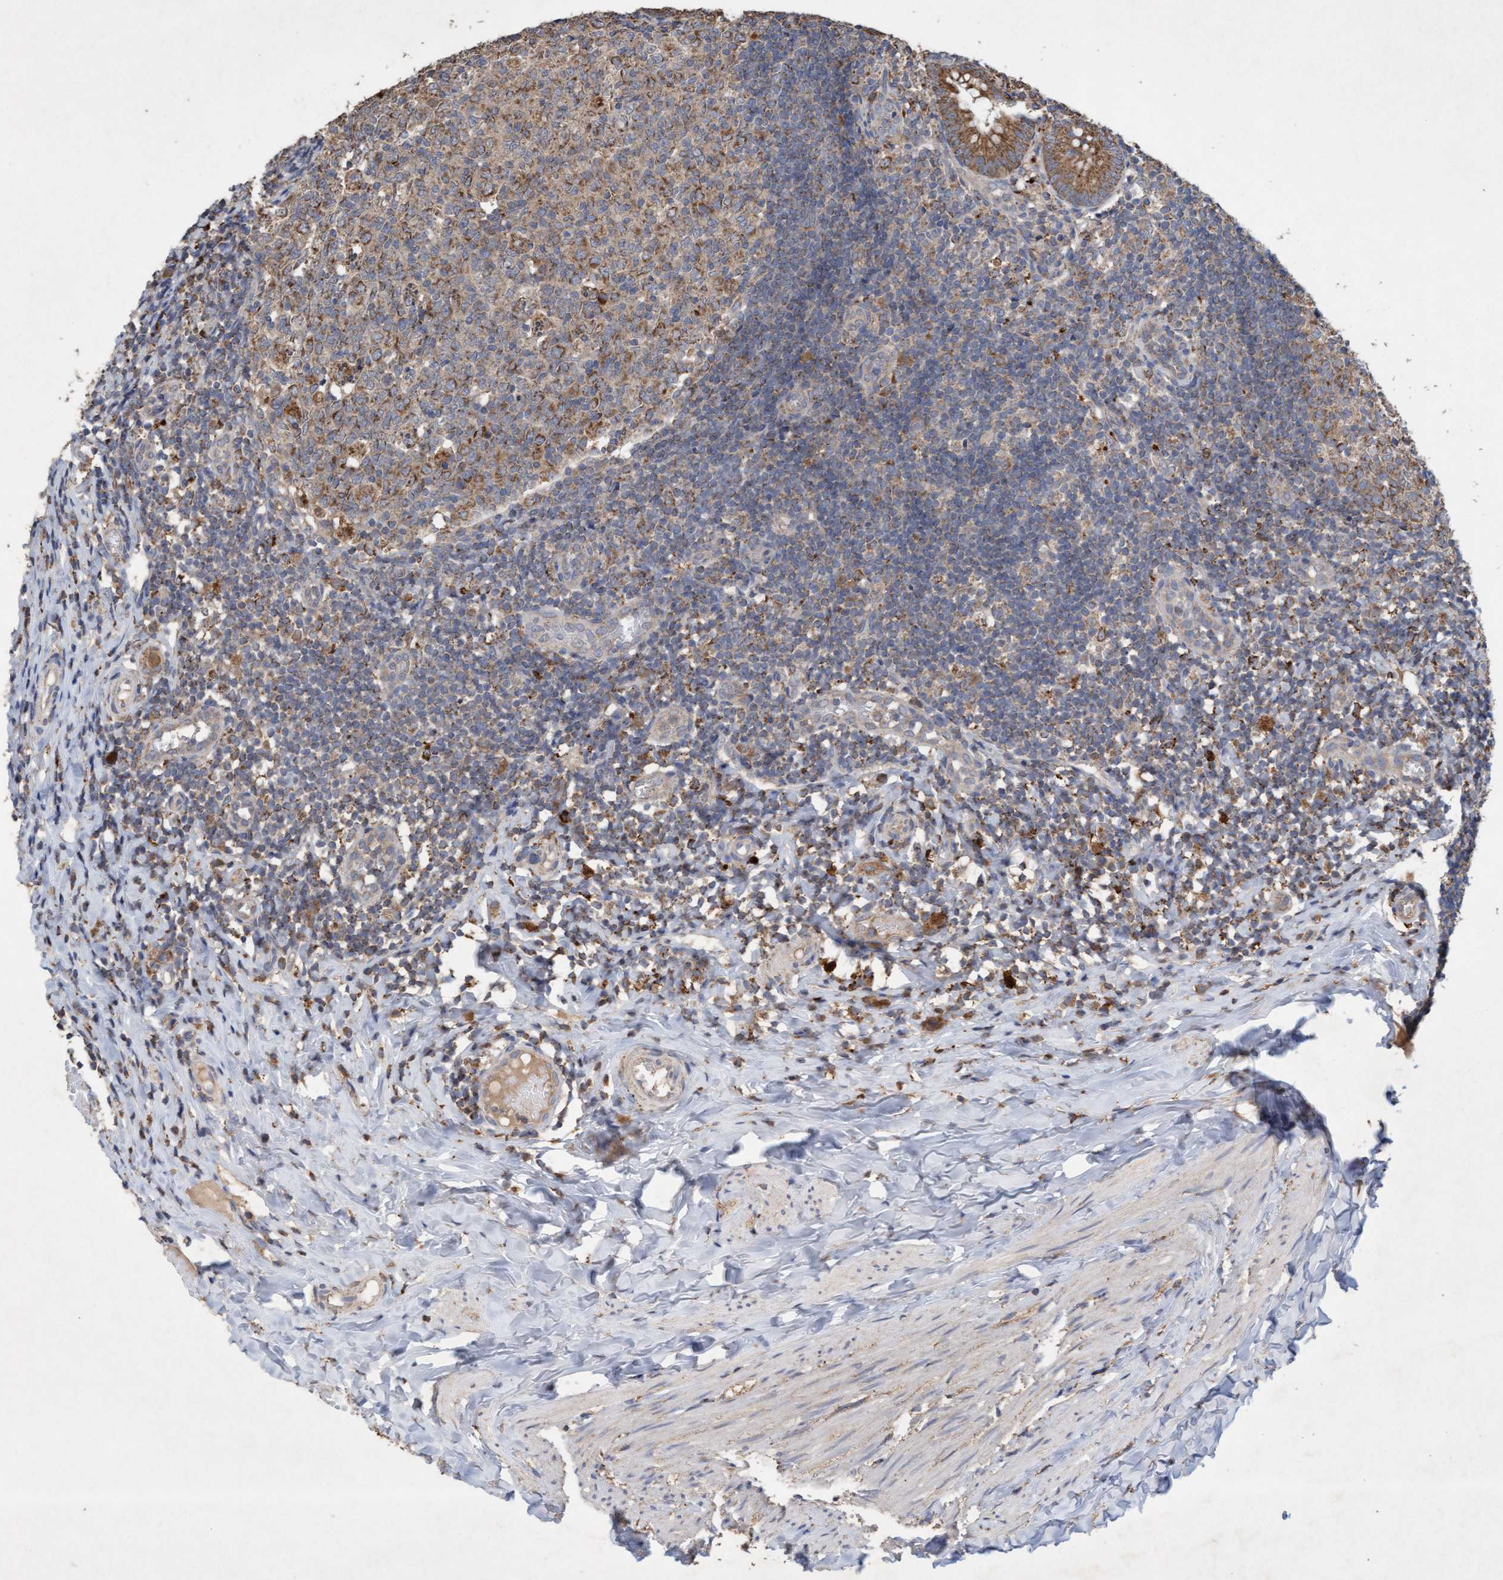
{"staining": {"intensity": "moderate", "quantity": ">75%", "location": "cytoplasmic/membranous"}, "tissue": "appendix", "cell_type": "Glandular cells", "image_type": "normal", "snomed": [{"axis": "morphology", "description": "Normal tissue, NOS"}, {"axis": "topography", "description": "Appendix"}], "caption": "Appendix stained for a protein (brown) displays moderate cytoplasmic/membranous positive positivity in approximately >75% of glandular cells.", "gene": "ATPAF2", "patient": {"sex": "male", "age": 8}}